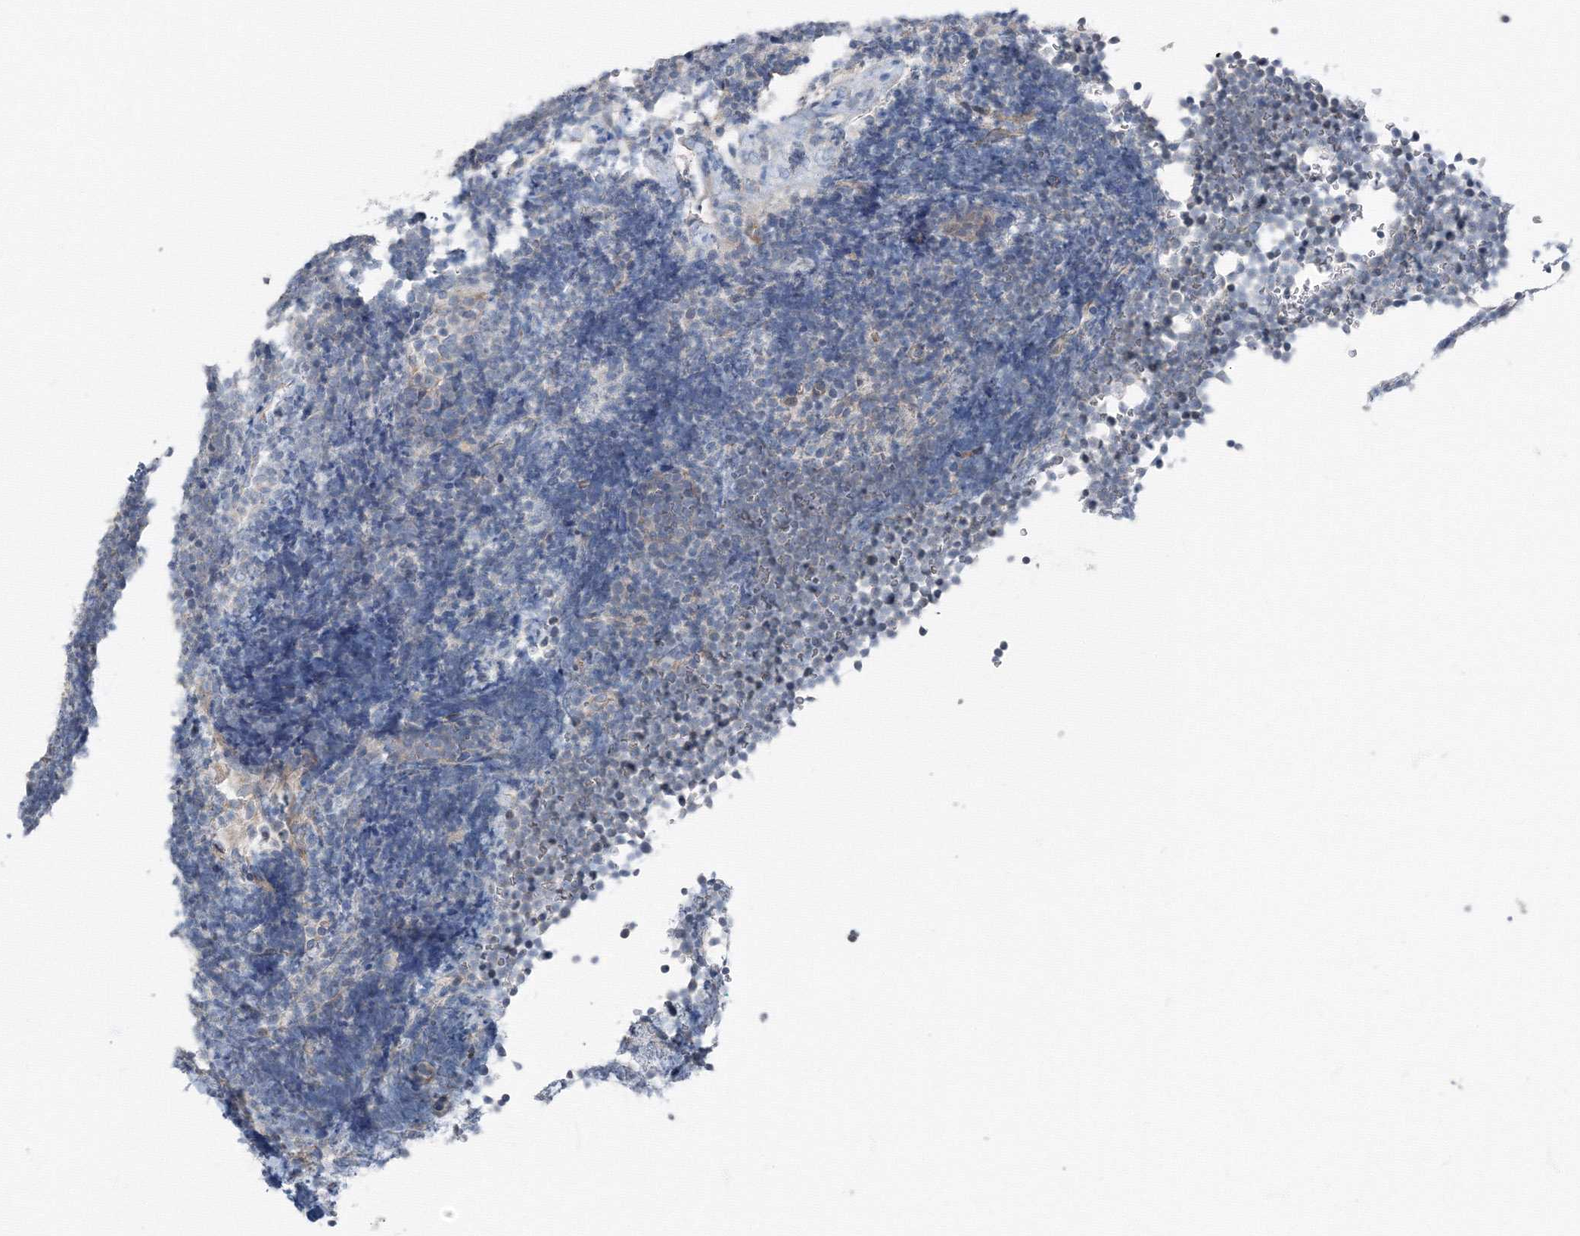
{"staining": {"intensity": "negative", "quantity": "none", "location": "none"}, "tissue": "lymphoma", "cell_type": "Tumor cells", "image_type": "cancer", "snomed": [{"axis": "morphology", "description": "Malignant lymphoma, non-Hodgkin's type, High grade"}, {"axis": "topography", "description": "Lymph node"}], "caption": "Tumor cells are negative for brown protein staining in lymphoma.", "gene": "AASDH", "patient": {"sex": "male", "age": 13}}